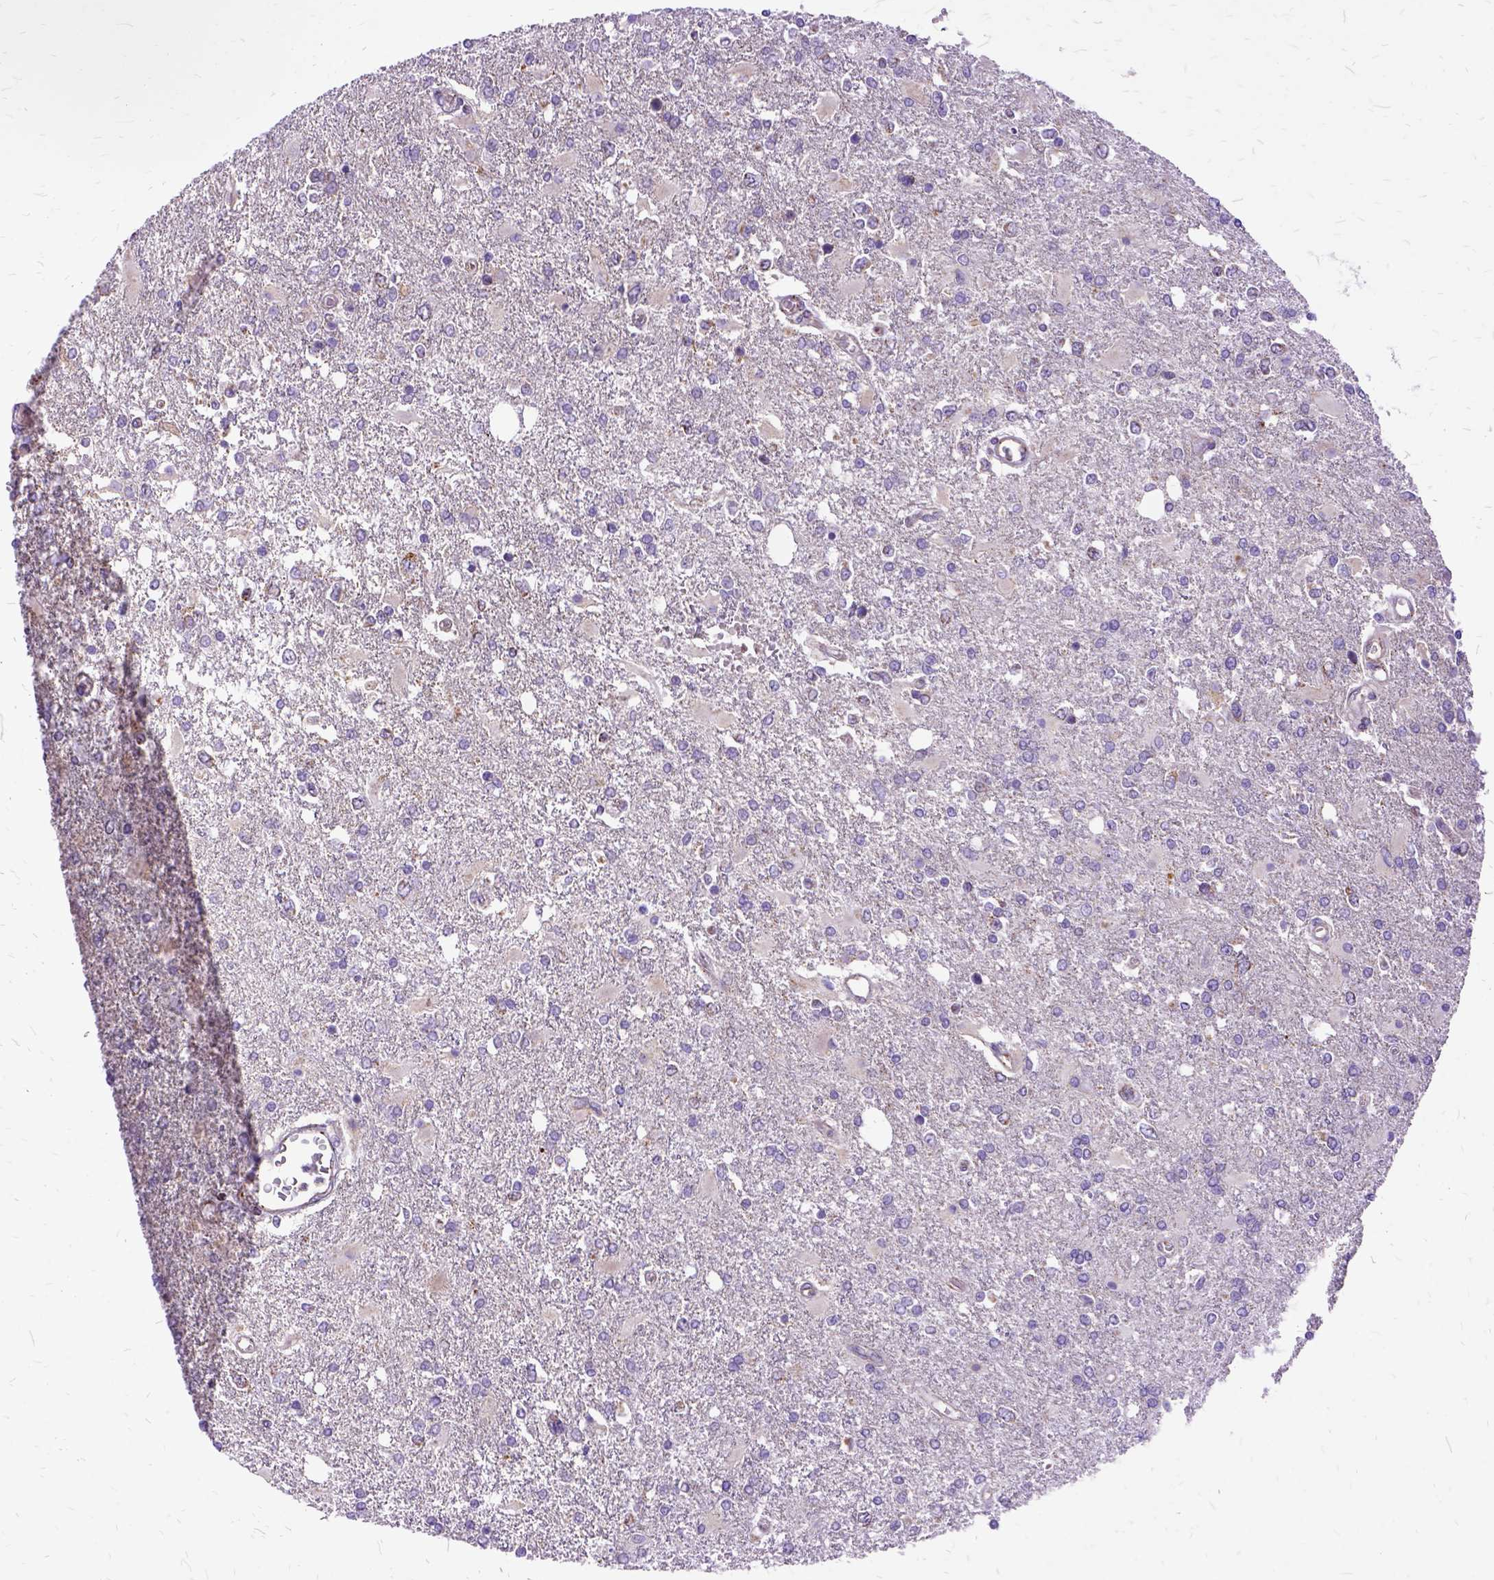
{"staining": {"intensity": "negative", "quantity": "none", "location": "none"}, "tissue": "glioma", "cell_type": "Tumor cells", "image_type": "cancer", "snomed": [{"axis": "morphology", "description": "Glioma, malignant, High grade"}, {"axis": "topography", "description": "Cerebral cortex"}], "caption": "IHC of human malignant glioma (high-grade) displays no positivity in tumor cells.", "gene": "OXCT1", "patient": {"sex": "male", "age": 79}}